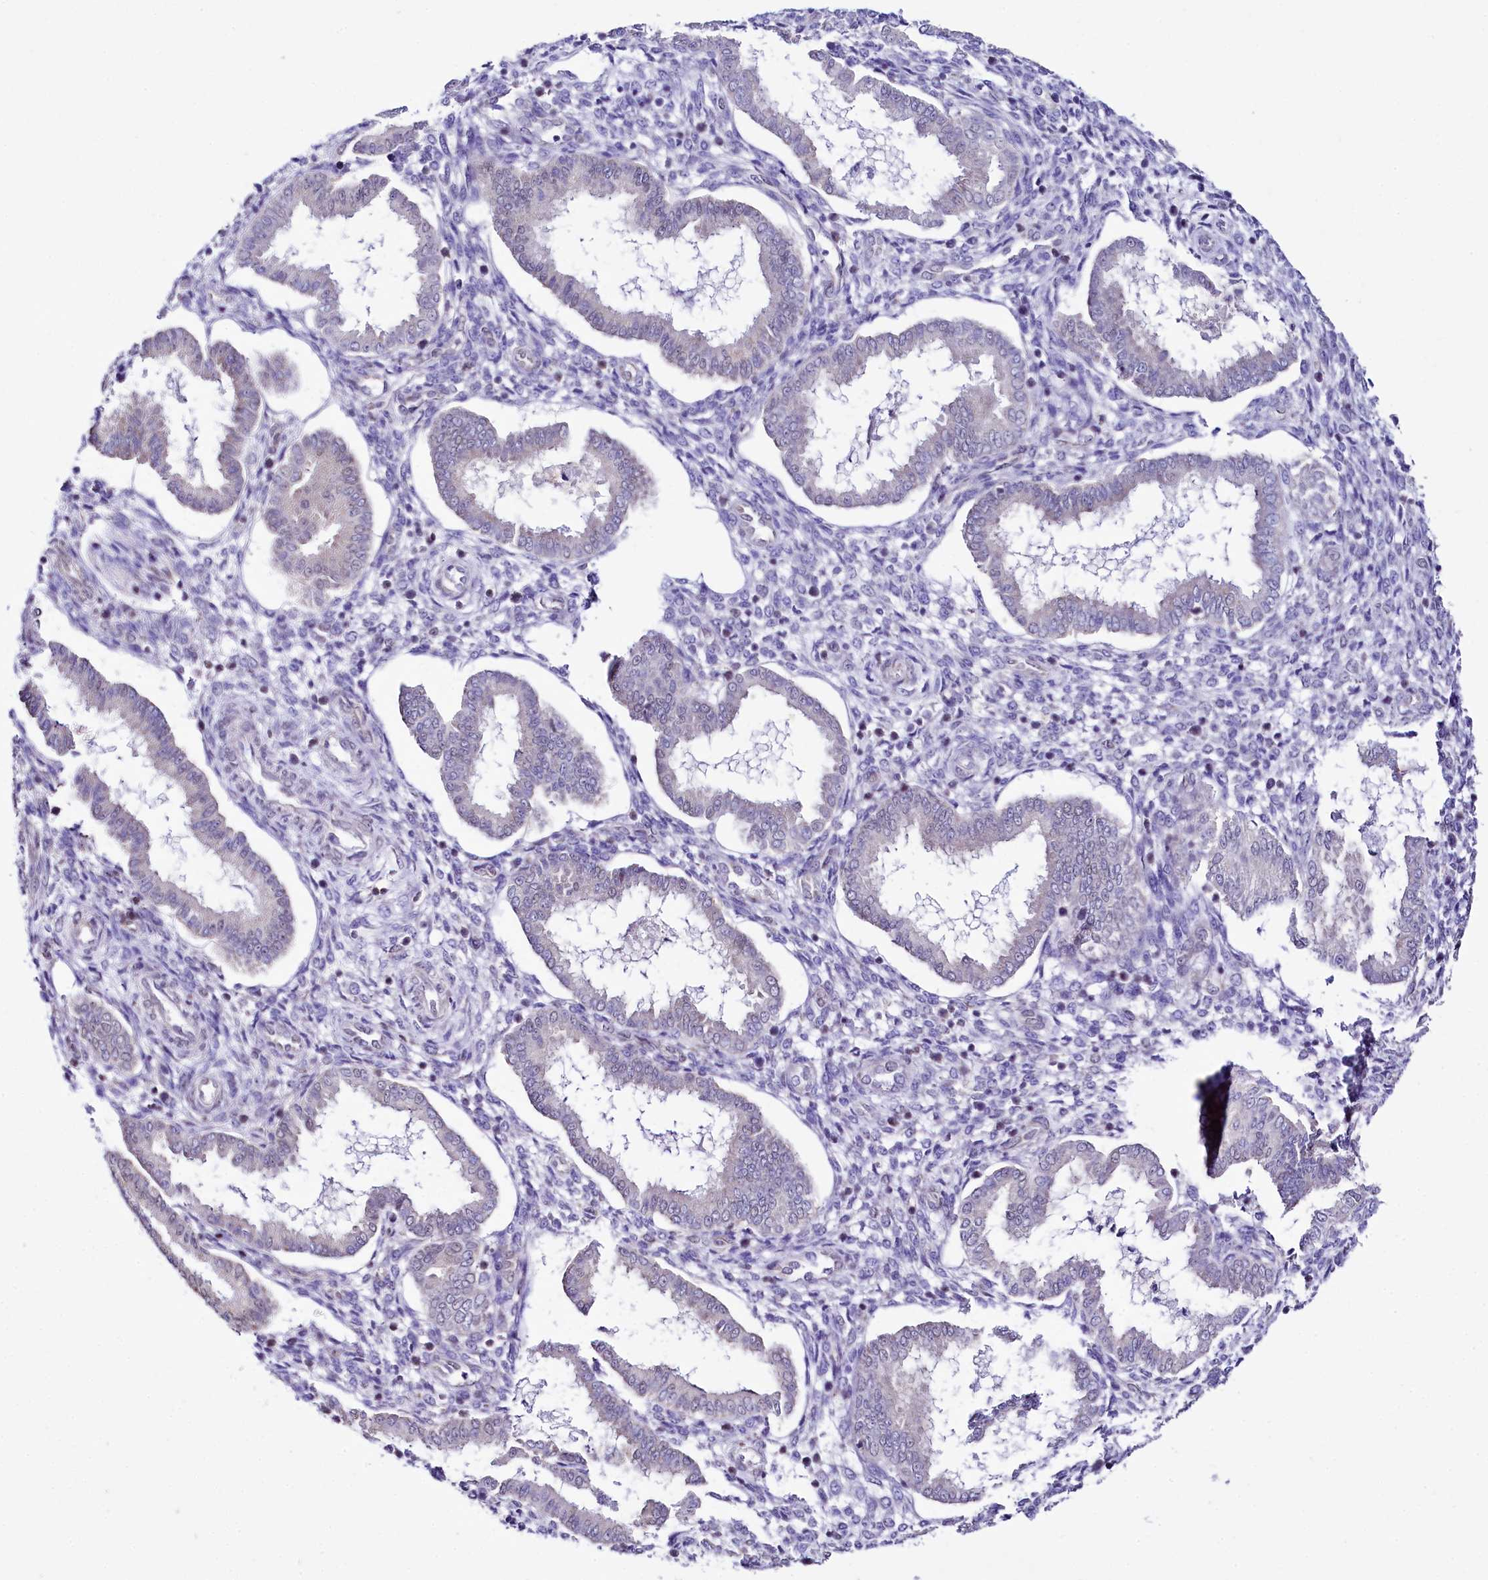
{"staining": {"intensity": "negative", "quantity": "none", "location": "none"}, "tissue": "endometrium", "cell_type": "Cells in endometrial stroma", "image_type": "normal", "snomed": [{"axis": "morphology", "description": "Normal tissue, NOS"}, {"axis": "topography", "description": "Endometrium"}], "caption": "DAB (3,3'-diaminobenzidine) immunohistochemical staining of unremarkable endometrium demonstrates no significant staining in cells in endometrial stroma.", "gene": "SPATS2", "patient": {"sex": "female", "age": 24}}